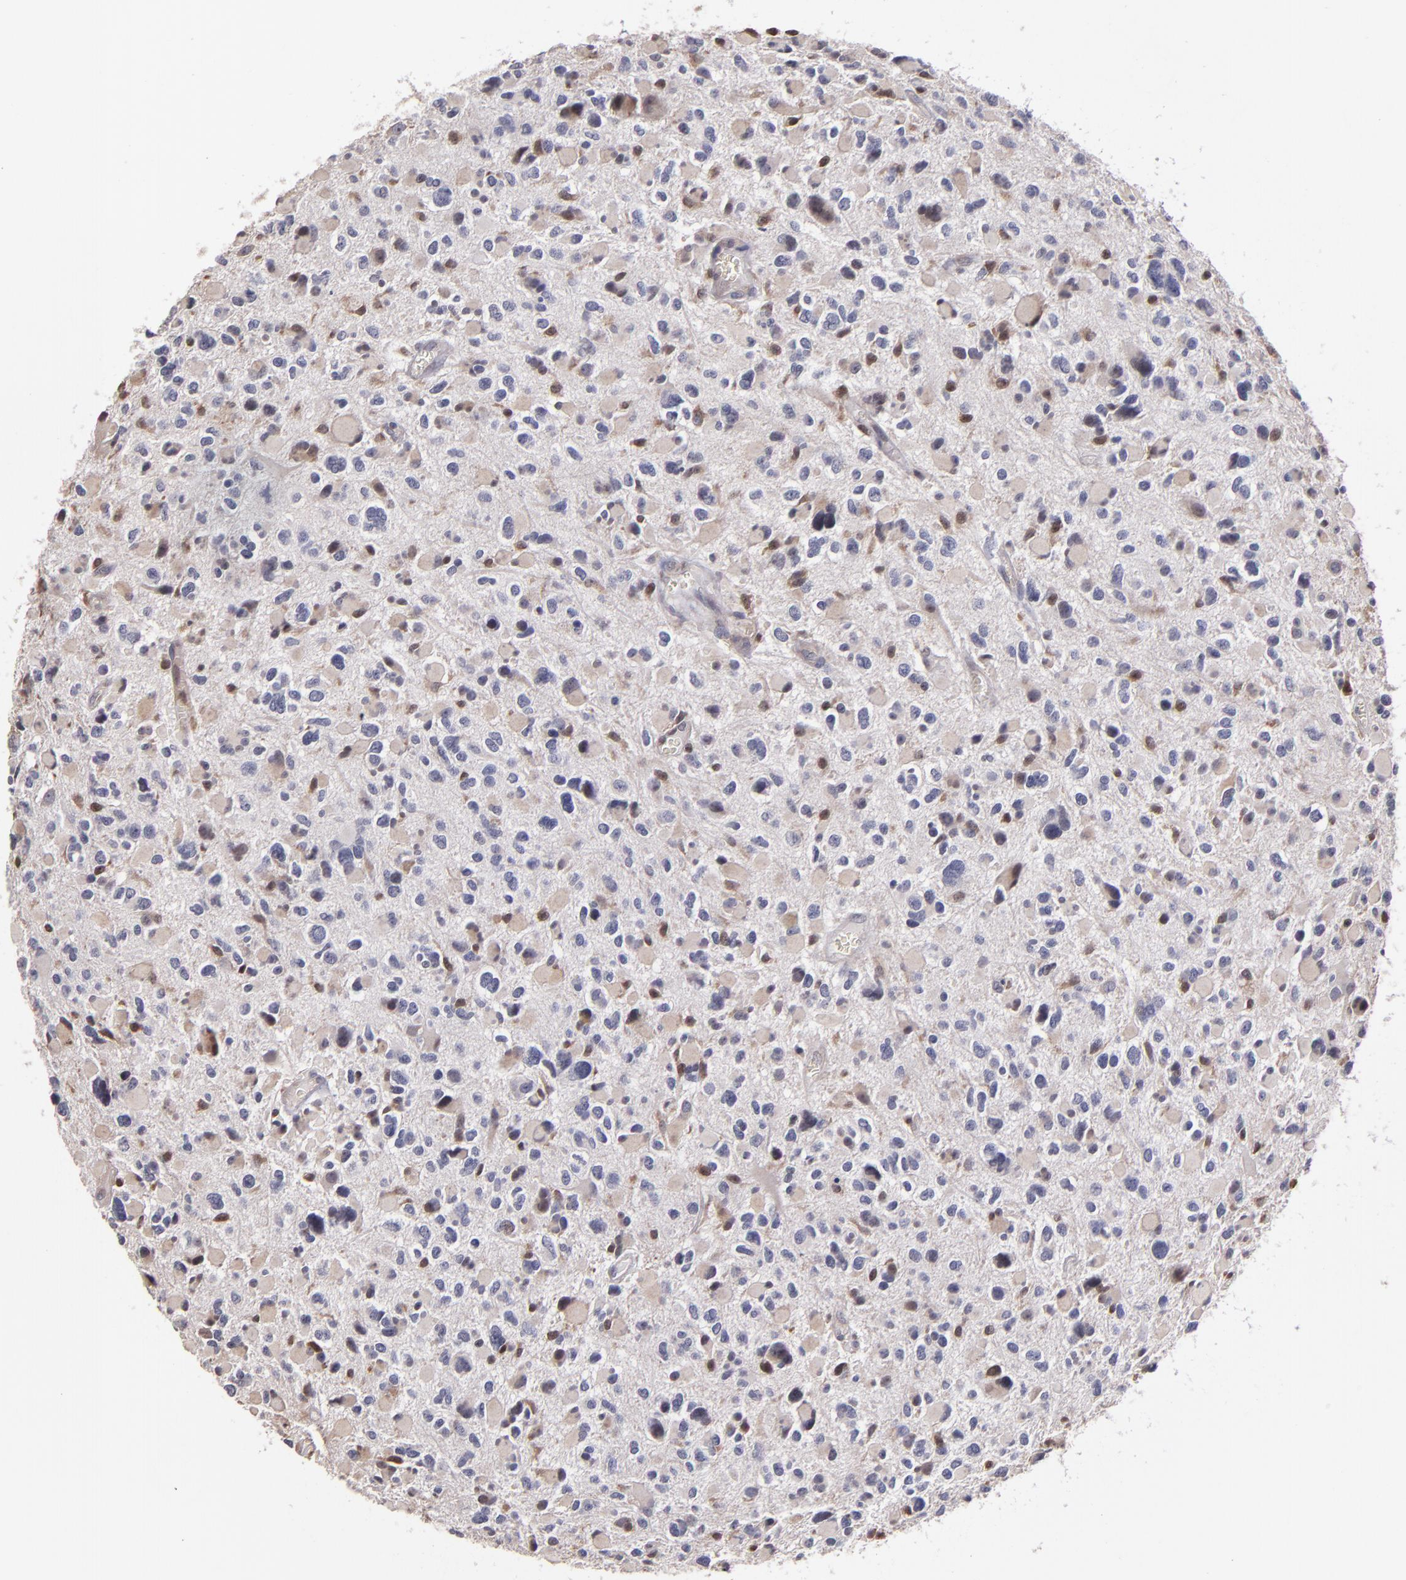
{"staining": {"intensity": "weak", "quantity": "25%-75%", "location": "cytoplasmic/membranous"}, "tissue": "glioma", "cell_type": "Tumor cells", "image_type": "cancer", "snomed": [{"axis": "morphology", "description": "Glioma, malignant, High grade"}, {"axis": "topography", "description": "Brain"}], "caption": "An image showing weak cytoplasmic/membranous expression in about 25%-75% of tumor cells in glioma, as visualized by brown immunohistochemical staining.", "gene": "CASP1", "patient": {"sex": "female", "age": 37}}